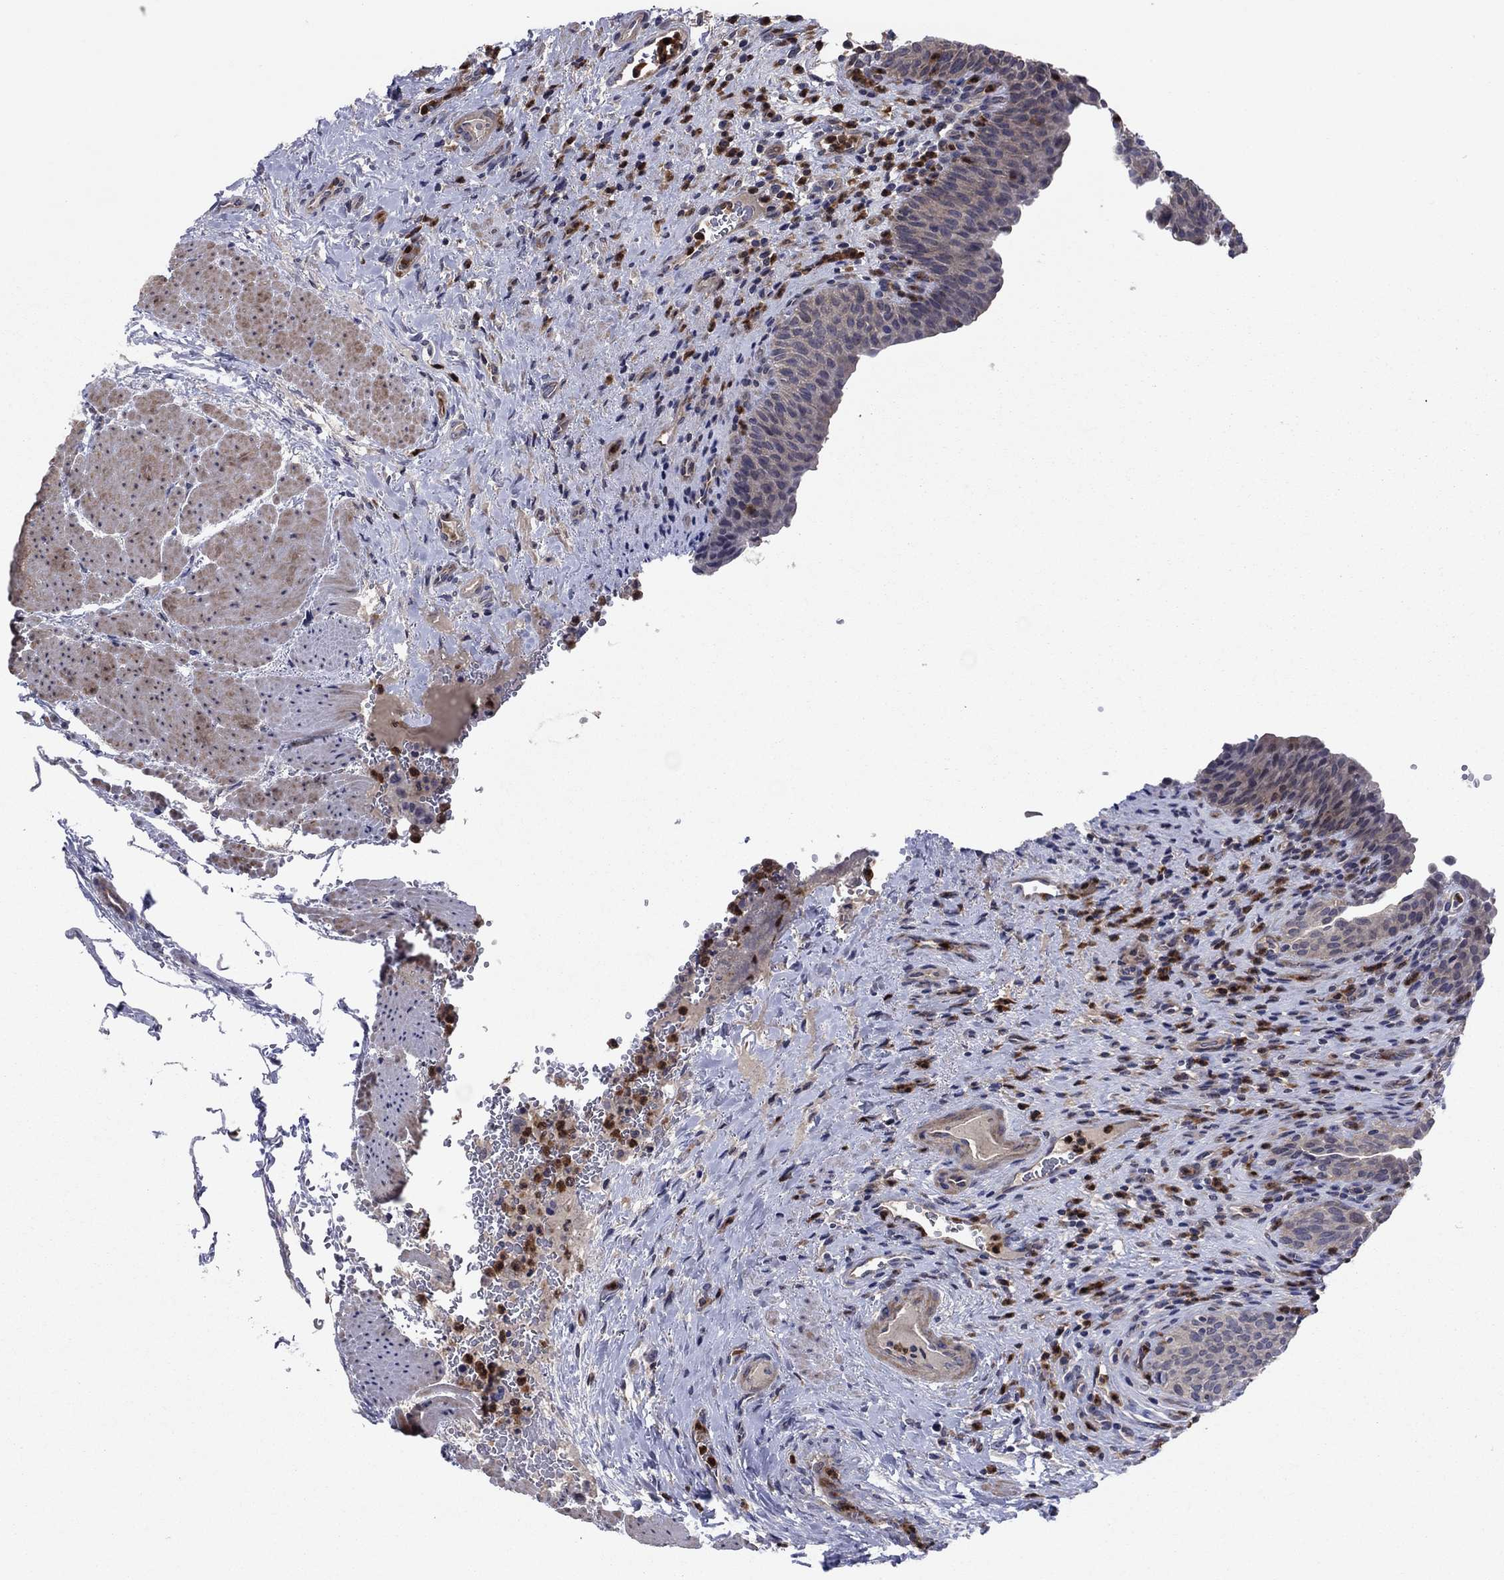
{"staining": {"intensity": "weak", "quantity": "<25%", "location": "cytoplasmic/membranous"}, "tissue": "urinary bladder", "cell_type": "Urothelial cells", "image_type": "normal", "snomed": [{"axis": "morphology", "description": "Normal tissue, NOS"}, {"axis": "topography", "description": "Urinary bladder"}], "caption": "Urothelial cells show no significant protein expression in normal urinary bladder.", "gene": "MSRB1", "patient": {"sex": "male", "age": 66}}